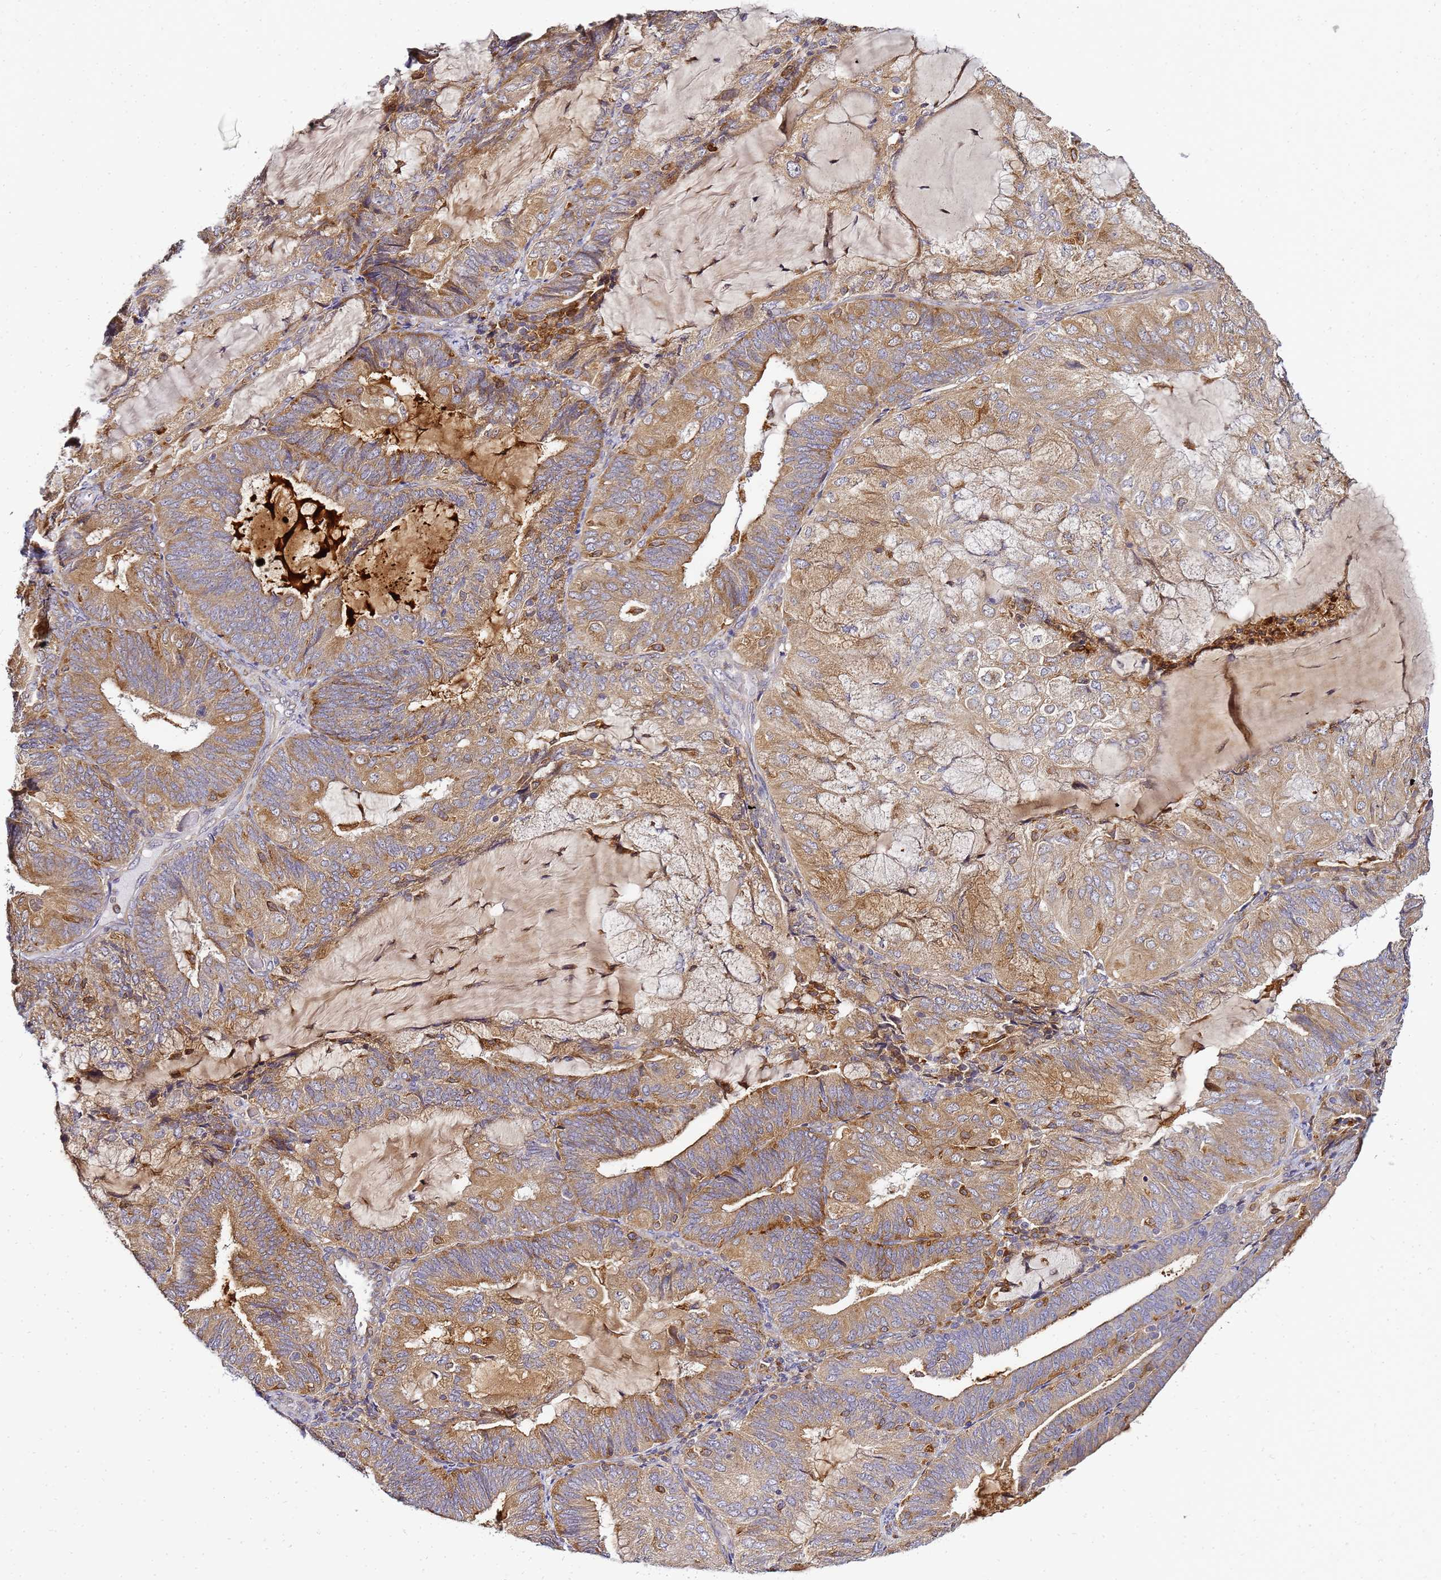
{"staining": {"intensity": "moderate", "quantity": ">75%", "location": "cytoplasmic/membranous"}, "tissue": "endometrial cancer", "cell_type": "Tumor cells", "image_type": "cancer", "snomed": [{"axis": "morphology", "description": "Adenocarcinoma, NOS"}, {"axis": "topography", "description": "Endometrium"}], "caption": "This image exhibits IHC staining of endometrial cancer (adenocarcinoma), with medium moderate cytoplasmic/membranous staining in approximately >75% of tumor cells.", "gene": "ADPGK", "patient": {"sex": "female", "age": 81}}